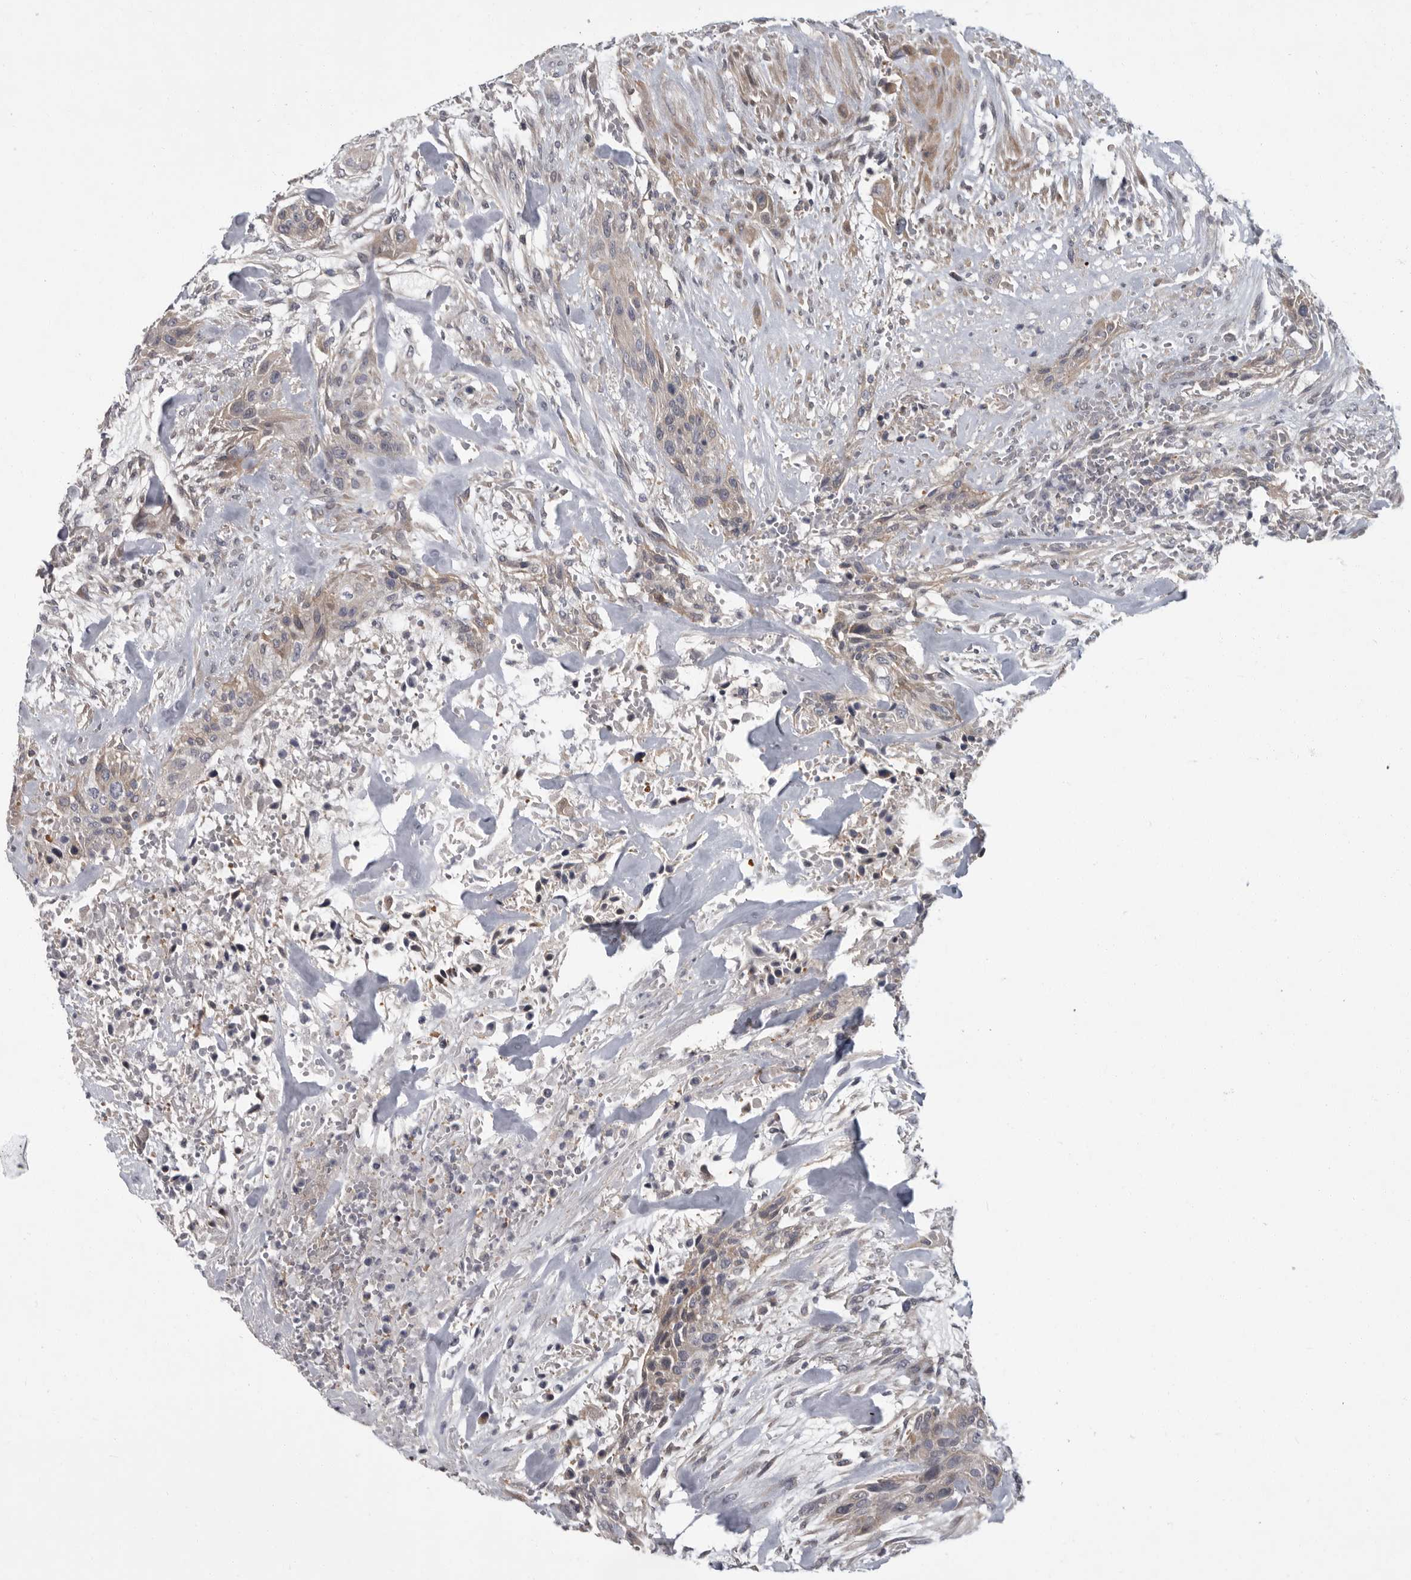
{"staining": {"intensity": "weak", "quantity": ">75%", "location": "cytoplasmic/membranous"}, "tissue": "urothelial cancer", "cell_type": "Tumor cells", "image_type": "cancer", "snomed": [{"axis": "morphology", "description": "Urothelial carcinoma, High grade"}, {"axis": "topography", "description": "Urinary bladder"}], "caption": "Tumor cells reveal low levels of weak cytoplasmic/membranous expression in about >75% of cells in human urothelial cancer. (brown staining indicates protein expression, while blue staining denotes nuclei).", "gene": "PDE7A", "patient": {"sex": "male", "age": 35}}